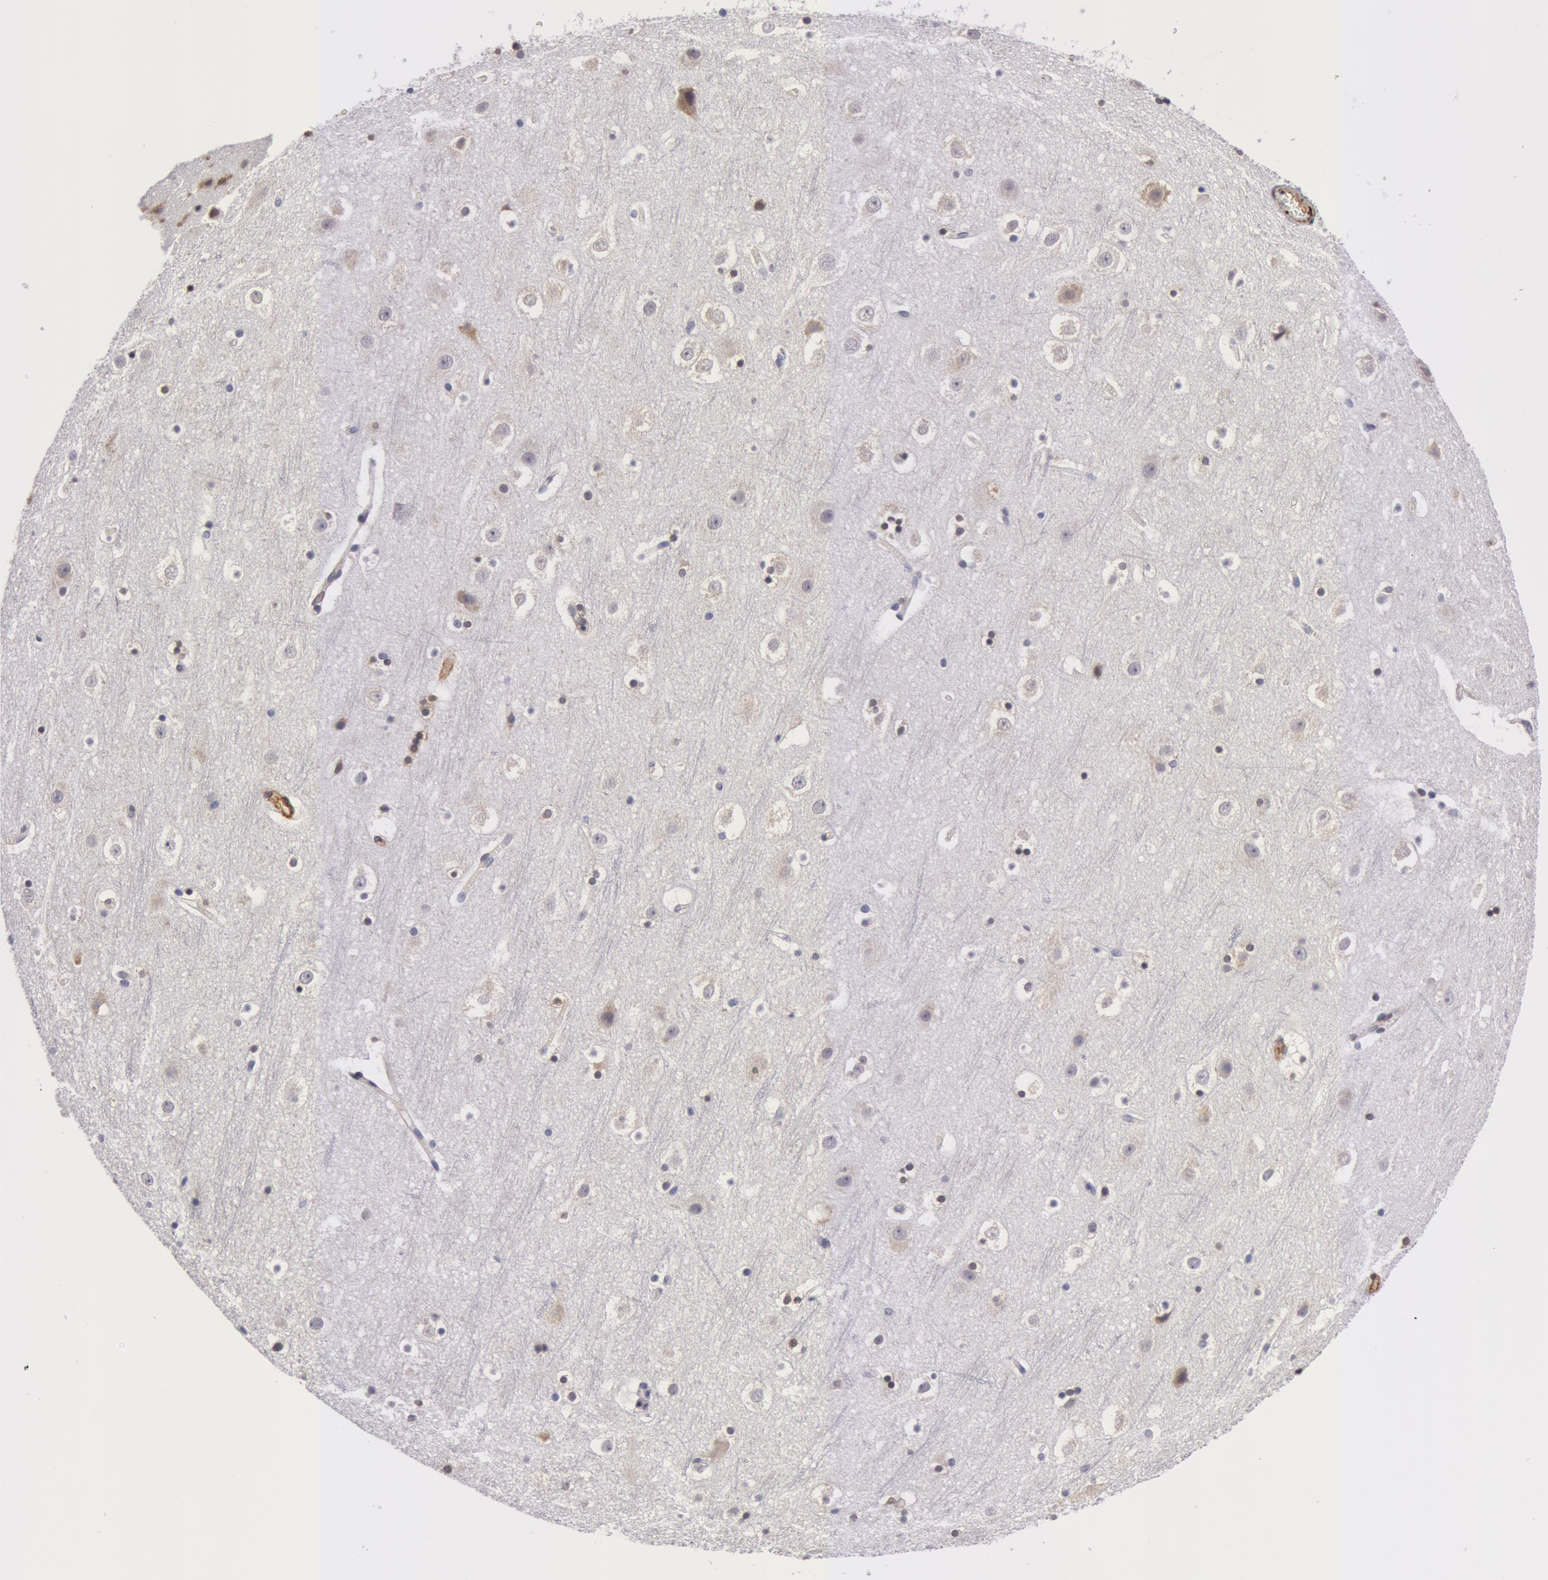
{"staining": {"intensity": "moderate", "quantity": "25%-75%", "location": "cytoplasmic/membranous"}, "tissue": "cerebral cortex", "cell_type": "Endothelial cells", "image_type": "normal", "snomed": [{"axis": "morphology", "description": "Normal tissue, NOS"}, {"axis": "topography", "description": "Cerebral cortex"}], "caption": "Unremarkable cerebral cortex demonstrates moderate cytoplasmic/membranous expression in about 25%-75% of endothelial cells.", "gene": "IL23A", "patient": {"sex": "male", "age": 45}}